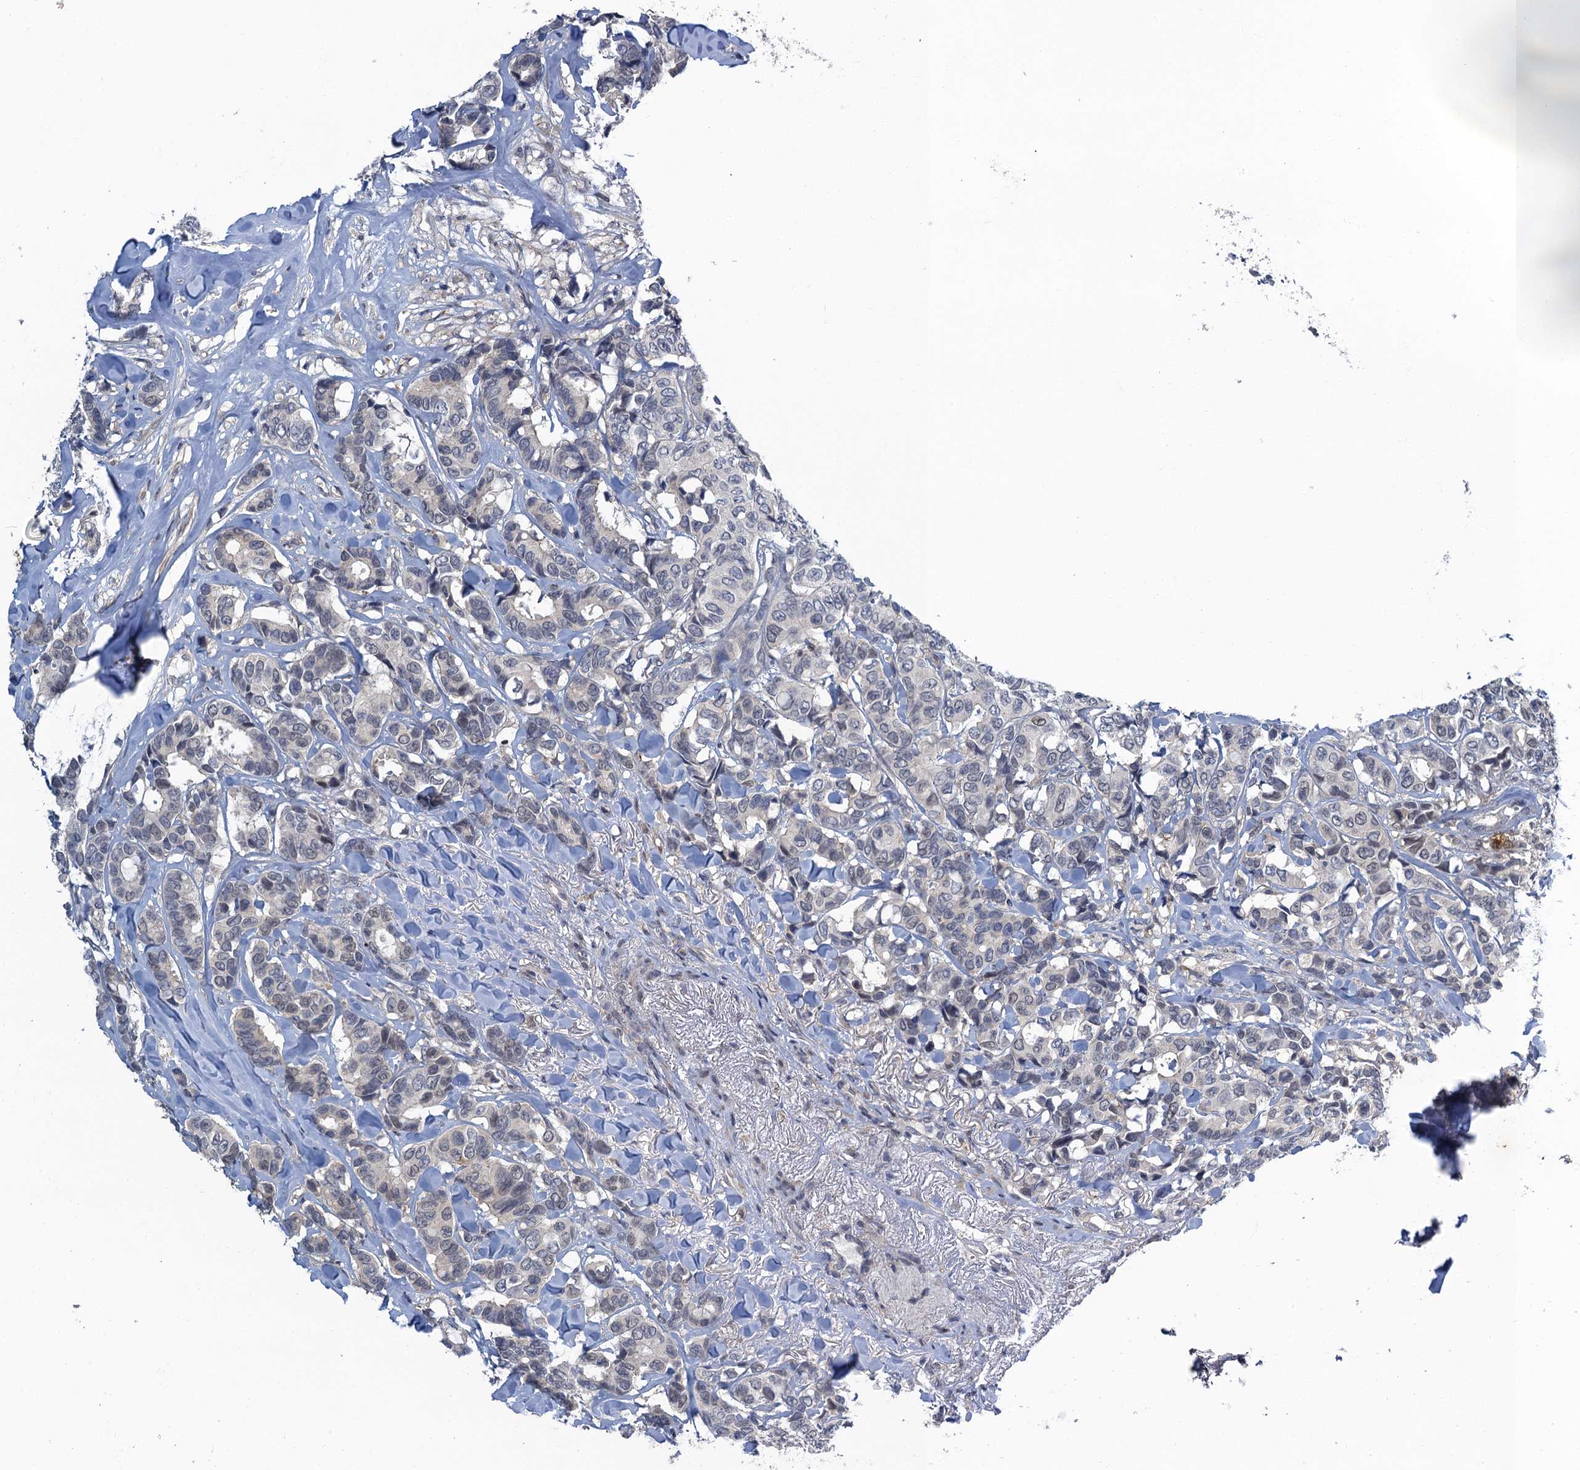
{"staining": {"intensity": "negative", "quantity": "none", "location": "none"}, "tissue": "breast cancer", "cell_type": "Tumor cells", "image_type": "cancer", "snomed": [{"axis": "morphology", "description": "Duct carcinoma"}, {"axis": "topography", "description": "Breast"}], "caption": "There is no significant staining in tumor cells of infiltrating ductal carcinoma (breast).", "gene": "MRFAP1", "patient": {"sex": "female", "age": 87}}